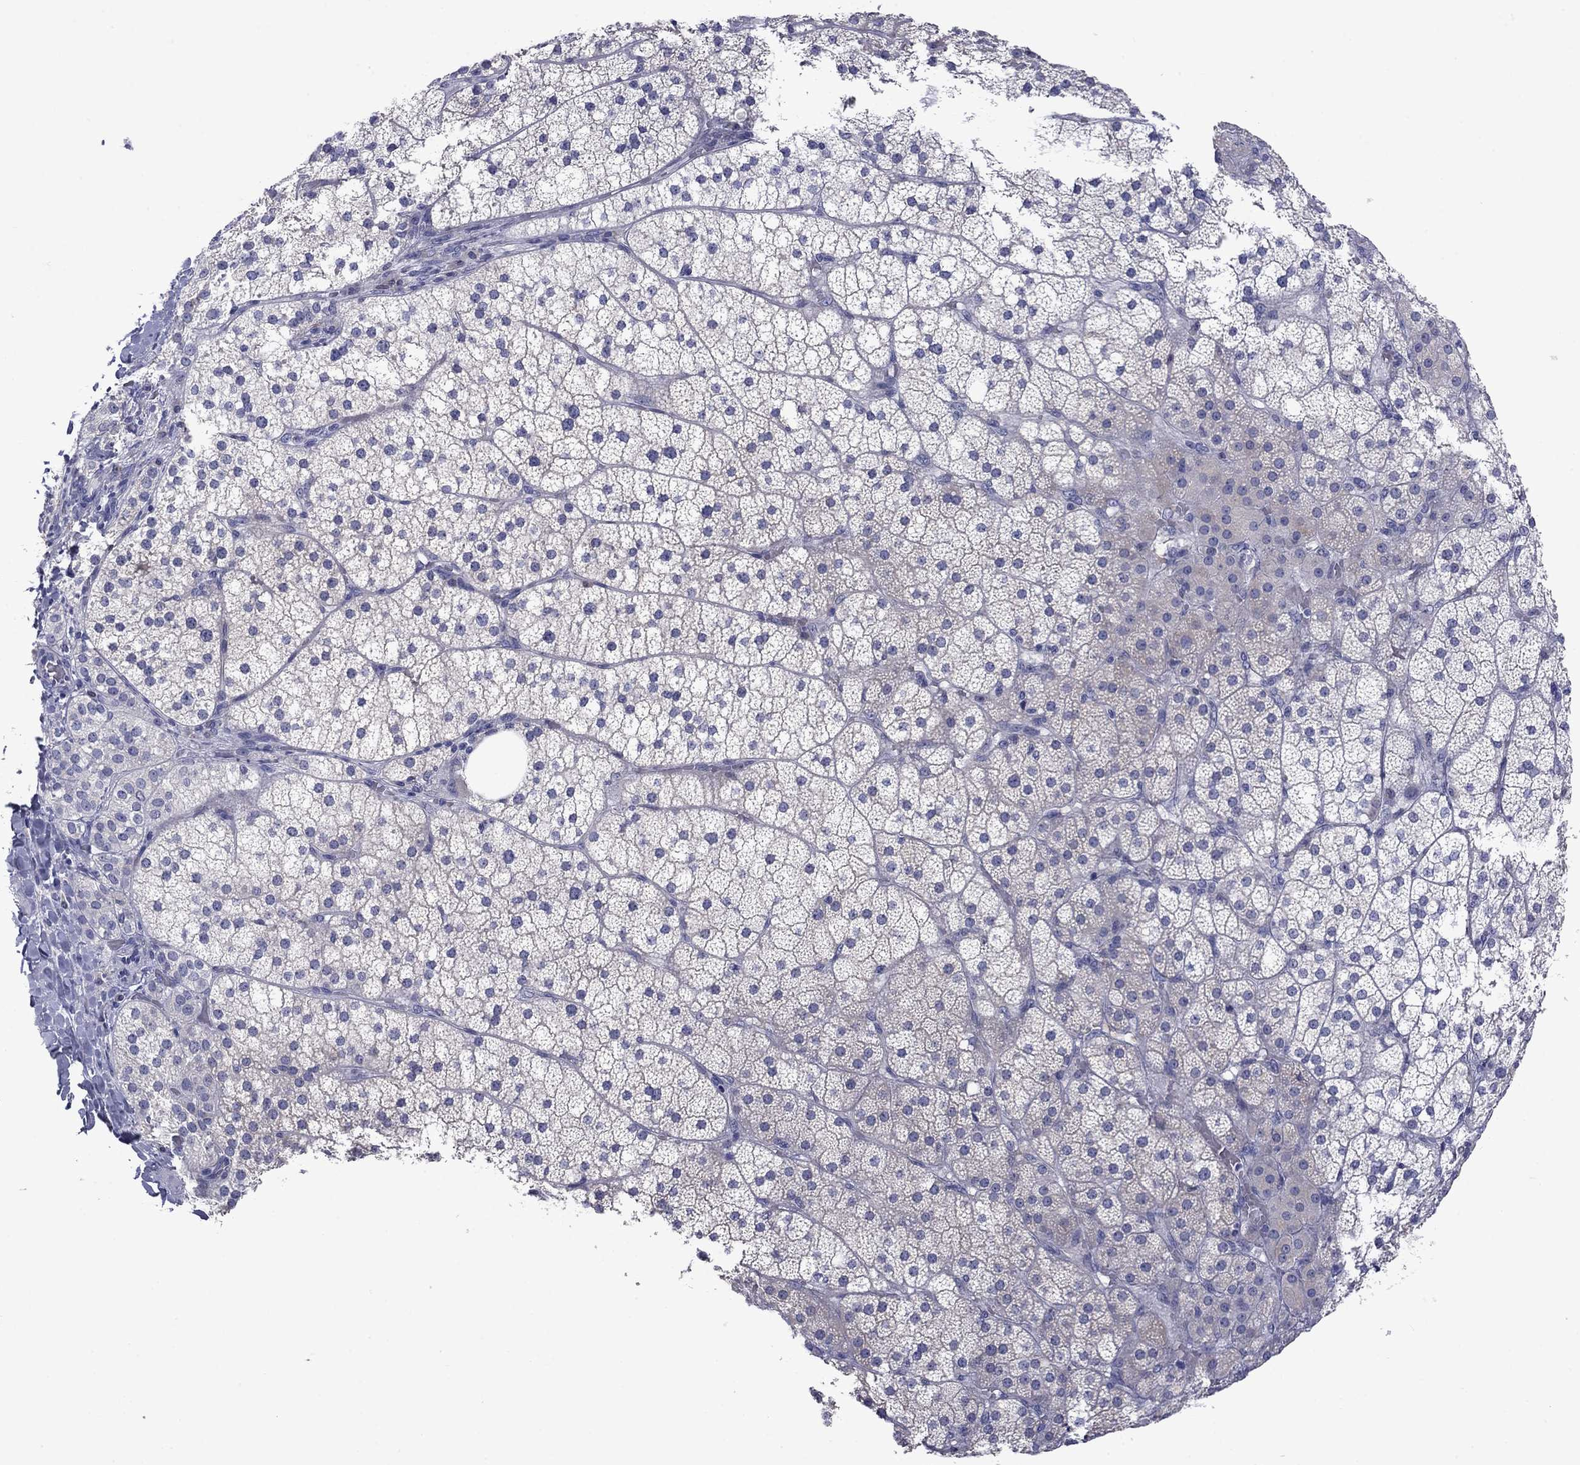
{"staining": {"intensity": "negative", "quantity": "none", "location": "none"}, "tissue": "adrenal gland", "cell_type": "Glandular cells", "image_type": "normal", "snomed": [{"axis": "morphology", "description": "Normal tissue, NOS"}, {"axis": "topography", "description": "Adrenal gland"}], "caption": "Benign adrenal gland was stained to show a protein in brown. There is no significant expression in glandular cells. (DAB (3,3'-diaminobenzidine) immunohistochemistry (IHC) with hematoxylin counter stain).", "gene": "TMPRSS11A", "patient": {"sex": "male", "age": 53}}